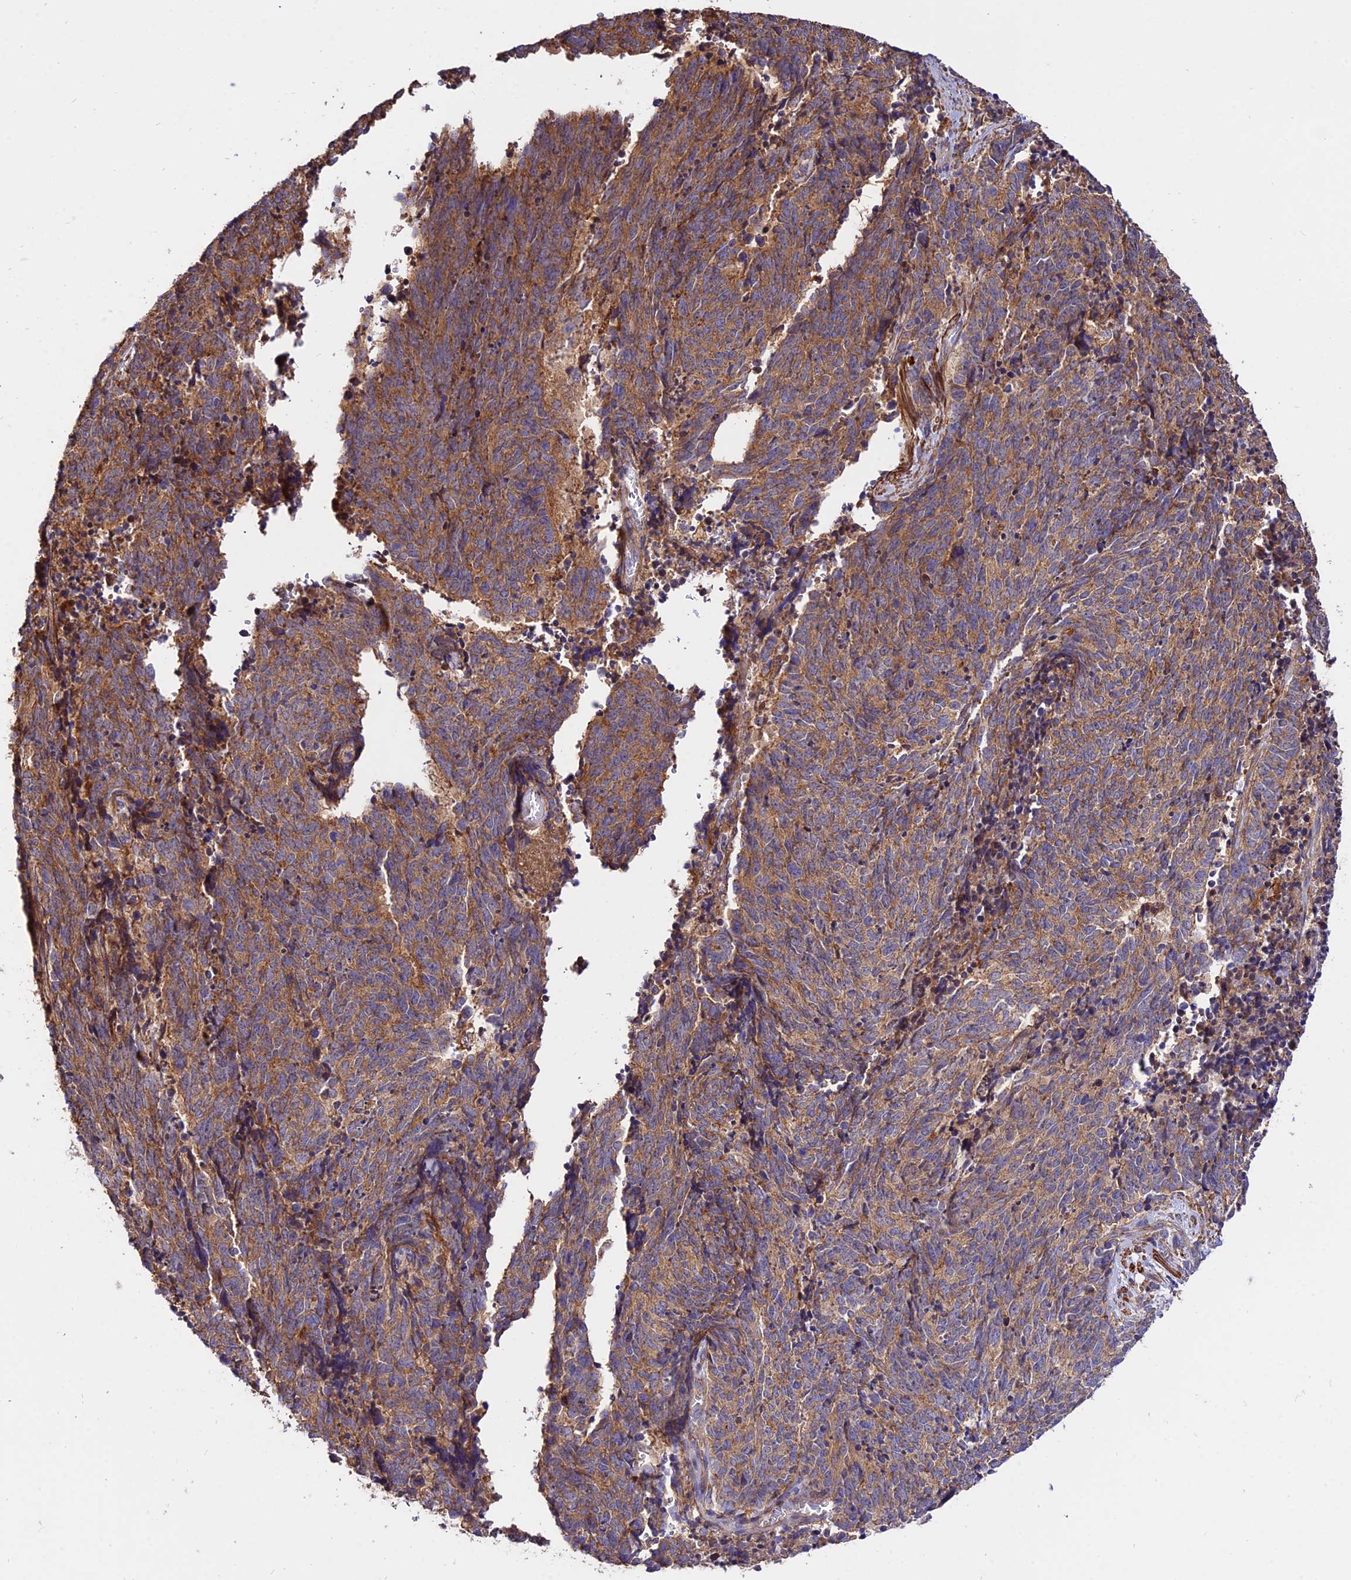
{"staining": {"intensity": "moderate", "quantity": ">75%", "location": "cytoplasmic/membranous"}, "tissue": "cervical cancer", "cell_type": "Tumor cells", "image_type": "cancer", "snomed": [{"axis": "morphology", "description": "Squamous cell carcinoma, NOS"}, {"axis": "topography", "description": "Cervix"}], "caption": "Protein expression analysis of human cervical cancer (squamous cell carcinoma) reveals moderate cytoplasmic/membranous staining in approximately >75% of tumor cells.", "gene": "PYM1", "patient": {"sex": "female", "age": 29}}